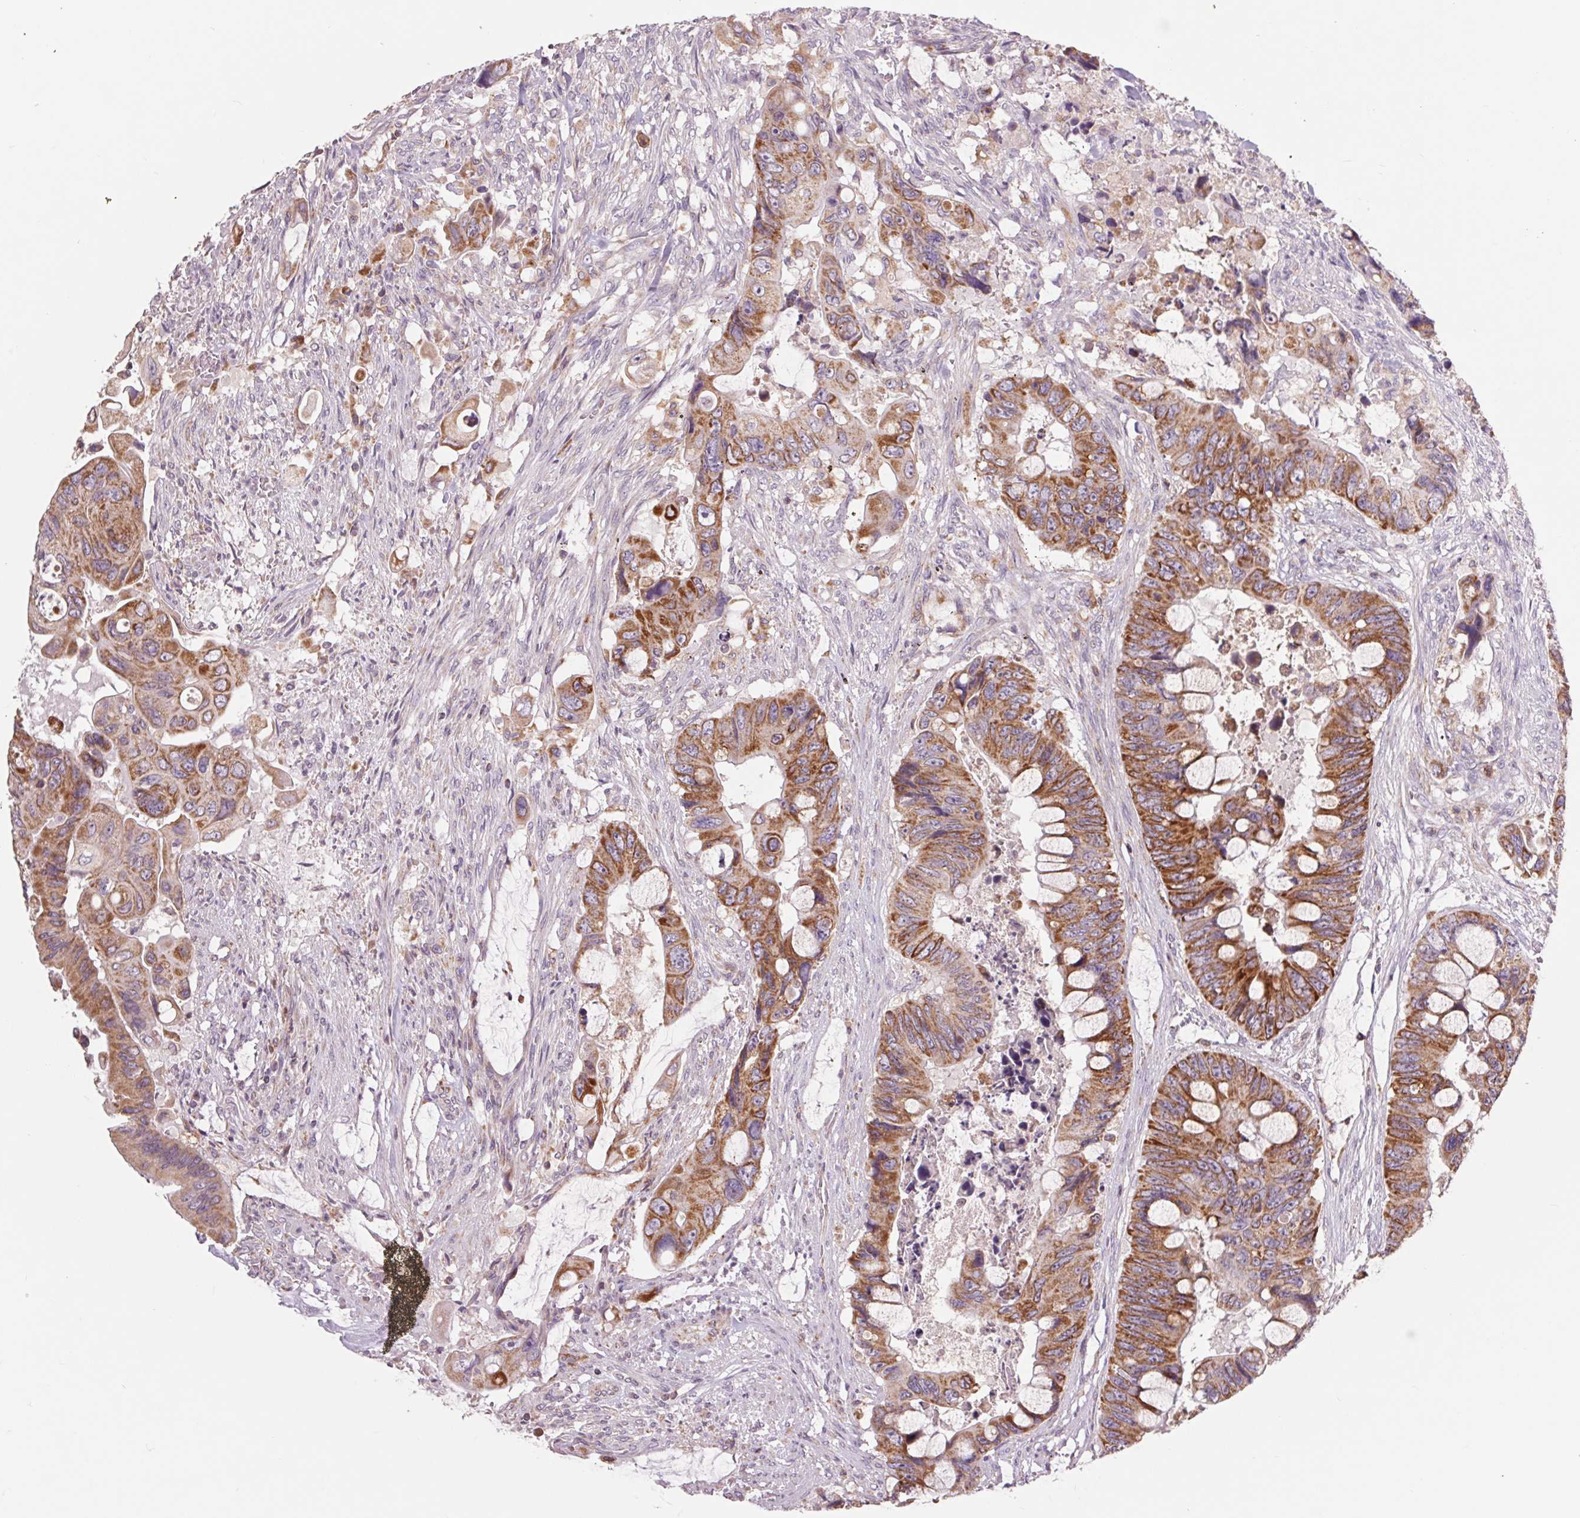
{"staining": {"intensity": "strong", "quantity": "25%-75%", "location": "cytoplasmic/membranous"}, "tissue": "colorectal cancer", "cell_type": "Tumor cells", "image_type": "cancer", "snomed": [{"axis": "morphology", "description": "Adenocarcinoma, NOS"}, {"axis": "topography", "description": "Rectum"}], "caption": "The image demonstrates staining of colorectal adenocarcinoma, revealing strong cytoplasmic/membranous protein positivity (brown color) within tumor cells. (DAB = brown stain, brightfield microscopy at high magnification).", "gene": "COX6A1", "patient": {"sex": "male", "age": 63}}